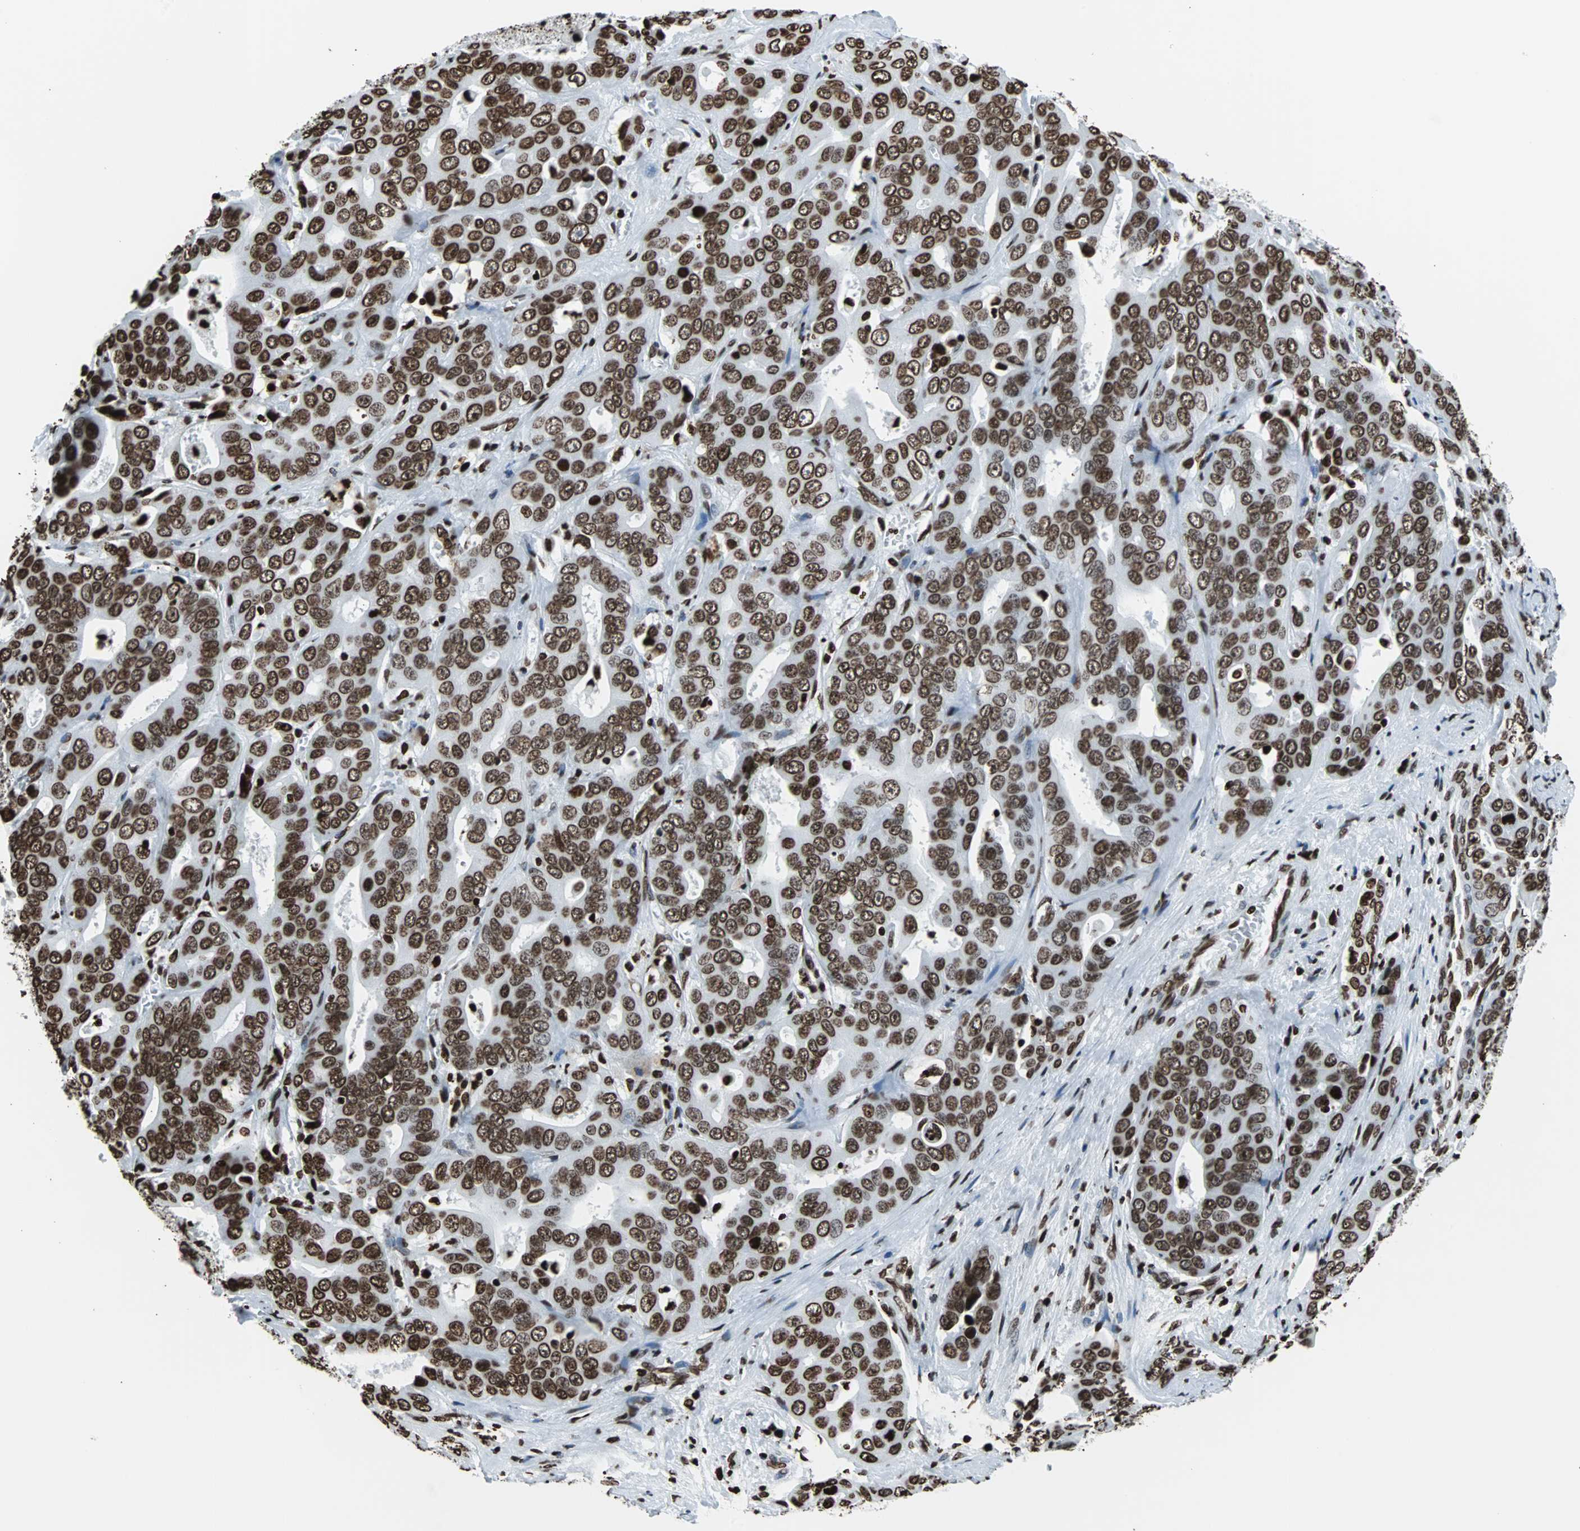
{"staining": {"intensity": "strong", "quantity": ">75%", "location": "nuclear"}, "tissue": "liver cancer", "cell_type": "Tumor cells", "image_type": "cancer", "snomed": [{"axis": "morphology", "description": "Cholangiocarcinoma"}, {"axis": "topography", "description": "Liver"}], "caption": "Liver cholangiocarcinoma stained for a protein (brown) exhibits strong nuclear positive expression in about >75% of tumor cells.", "gene": "H2BC18", "patient": {"sex": "female", "age": 52}}